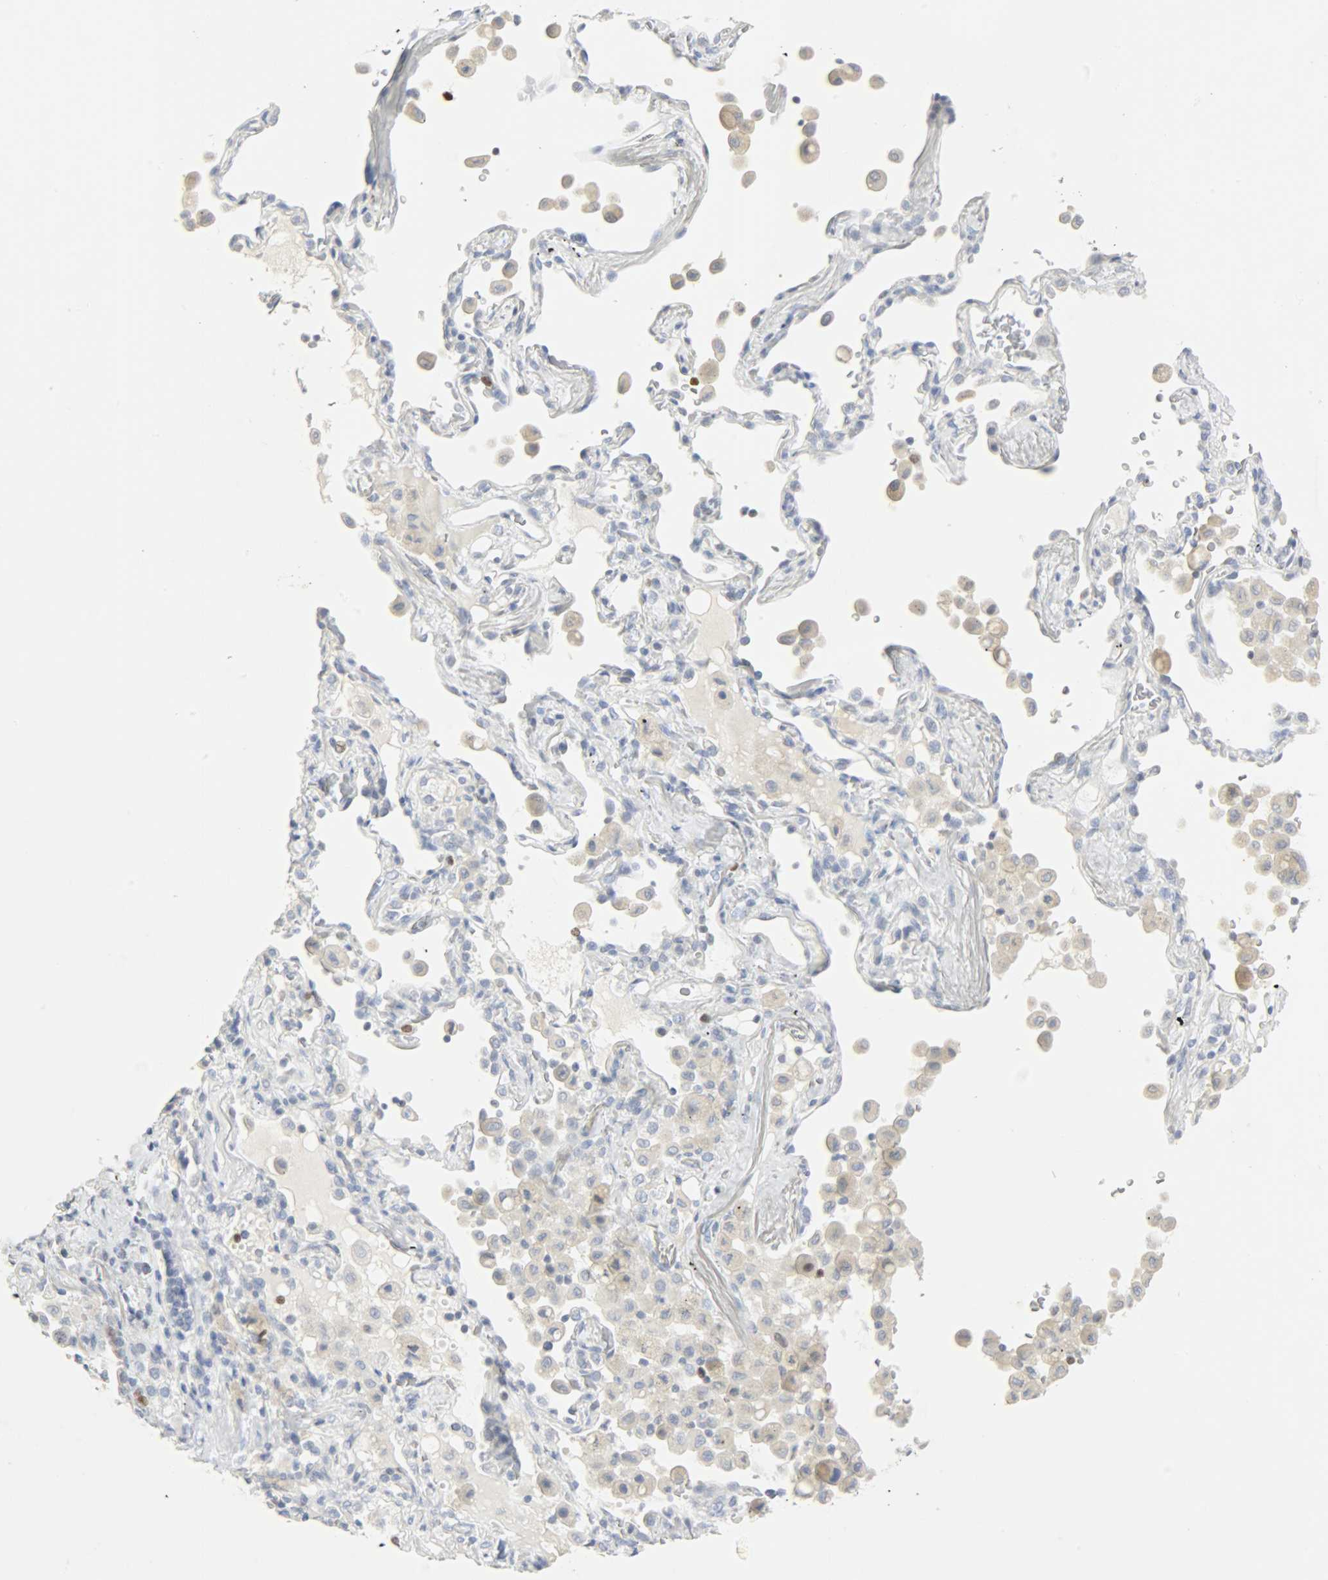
{"staining": {"intensity": "negative", "quantity": "none", "location": "none"}, "tissue": "lung cancer", "cell_type": "Tumor cells", "image_type": "cancer", "snomed": [{"axis": "morphology", "description": "Squamous cell carcinoma, NOS"}, {"axis": "topography", "description": "Lung"}], "caption": "Tumor cells show no significant protein positivity in squamous cell carcinoma (lung).", "gene": "HELLS", "patient": {"sex": "female", "age": 67}}